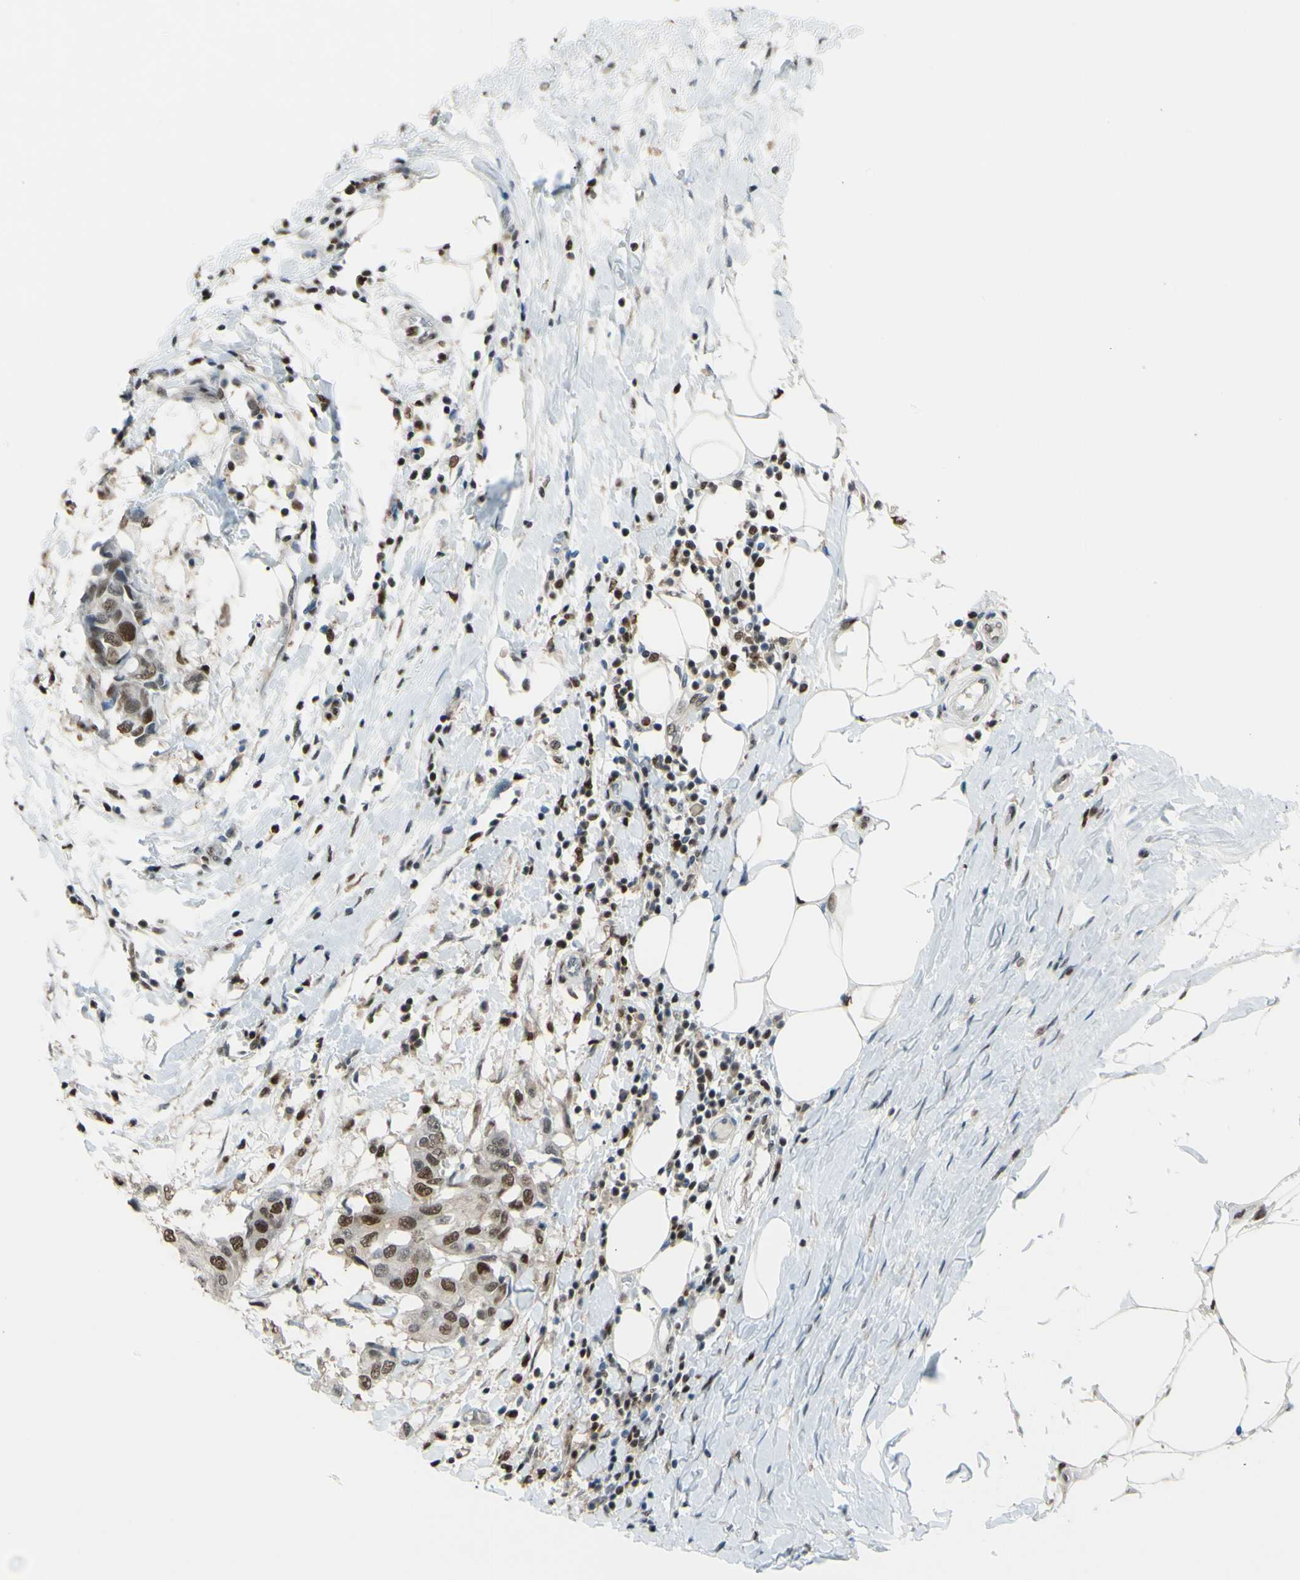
{"staining": {"intensity": "strong", "quantity": ">75%", "location": "cytoplasmic/membranous,nuclear"}, "tissue": "breast cancer", "cell_type": "Tumor cells", "image_type": "cancer", "snomed": [{"axis": "morphology", "description": "Duct carcinoma"}, {"axis": "topography", "description": "Breast"}], "caption": "Human invasive ductal carcinoma (breast) stained with a protein marker displays strong staining in tumor cells.", "gene": "FKBP5", "patient": {"sex": "female", "age": 27}}